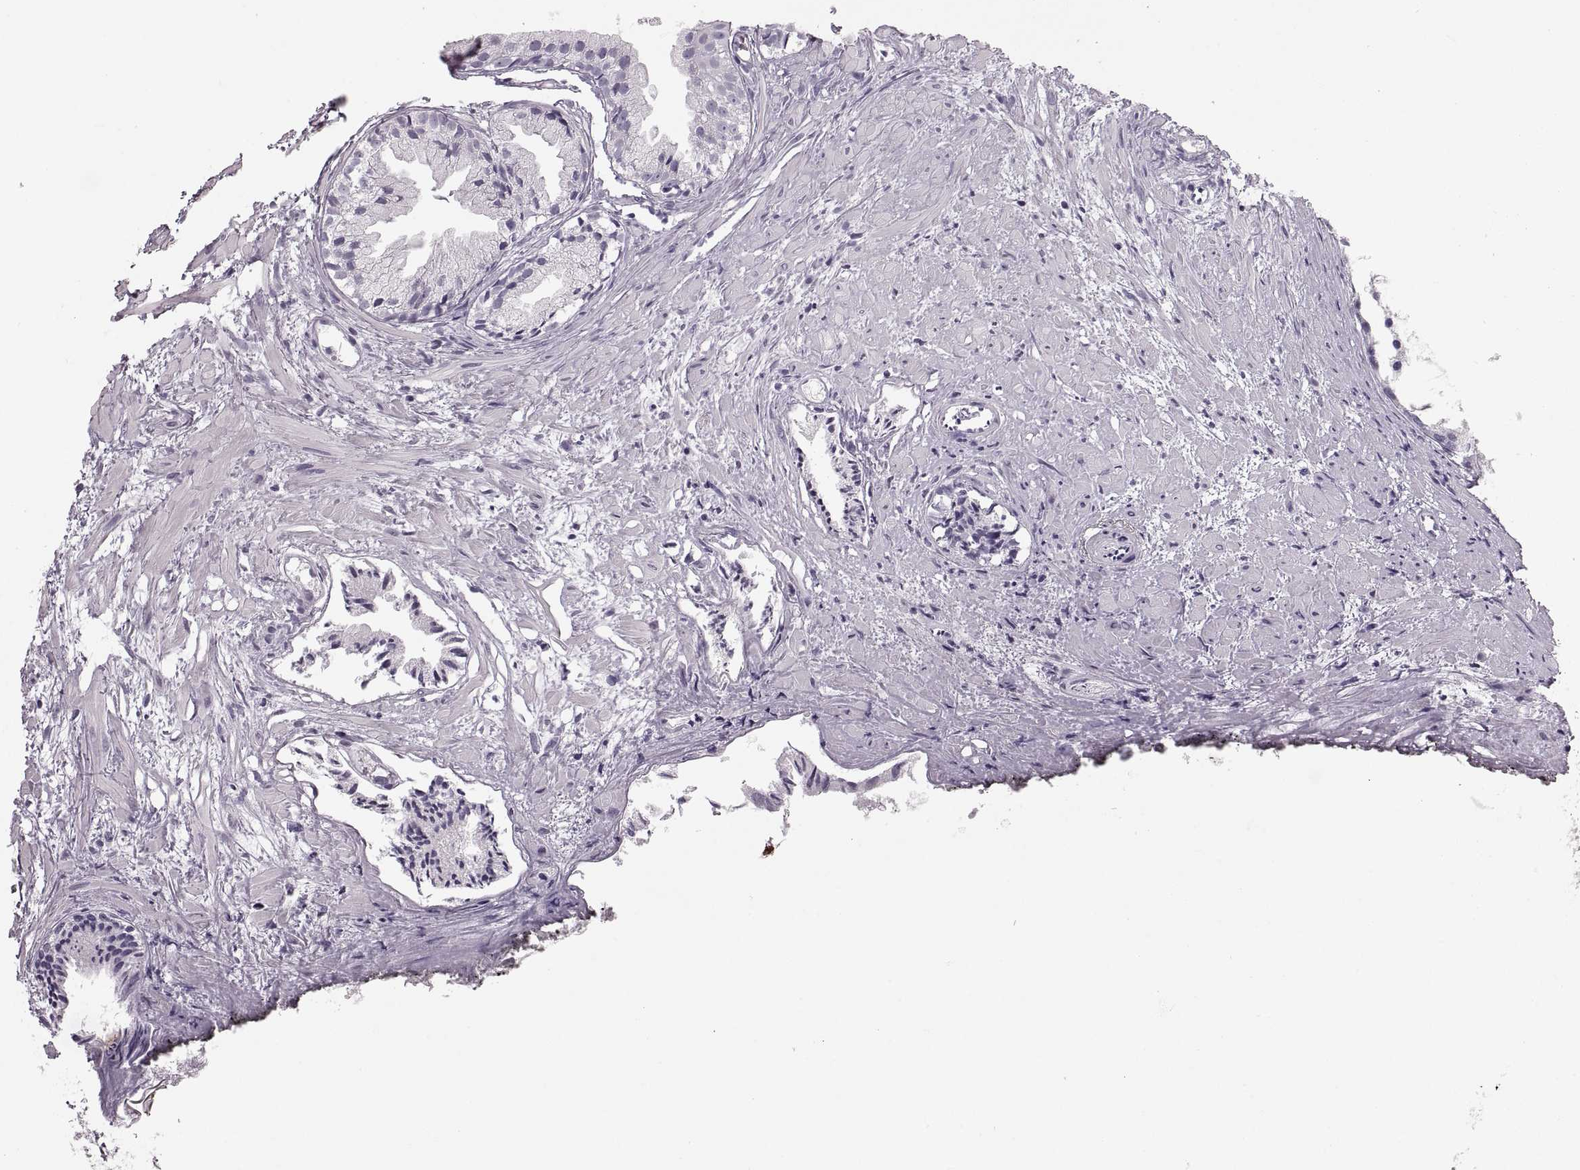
{"staining": {"intensity": "negative", "quantity": "none", "location": "none"}, "tissue": "prostate cancer", "cell_type": "Tumor cells", "image_type": "cancer", "snomed": [{"axis": "morphology", "description": "Adenocarcinoma, High grade"}, {"axis": "topography", "description": "Prostate"}], "caption": "Prostate cancer (adenocarcinoma (high-grade)) was stained to show a protein in brown. There is no significant staining in tumor cells.", "gene": "MILR1", "patient": {"sex": "male", "age": 79}}